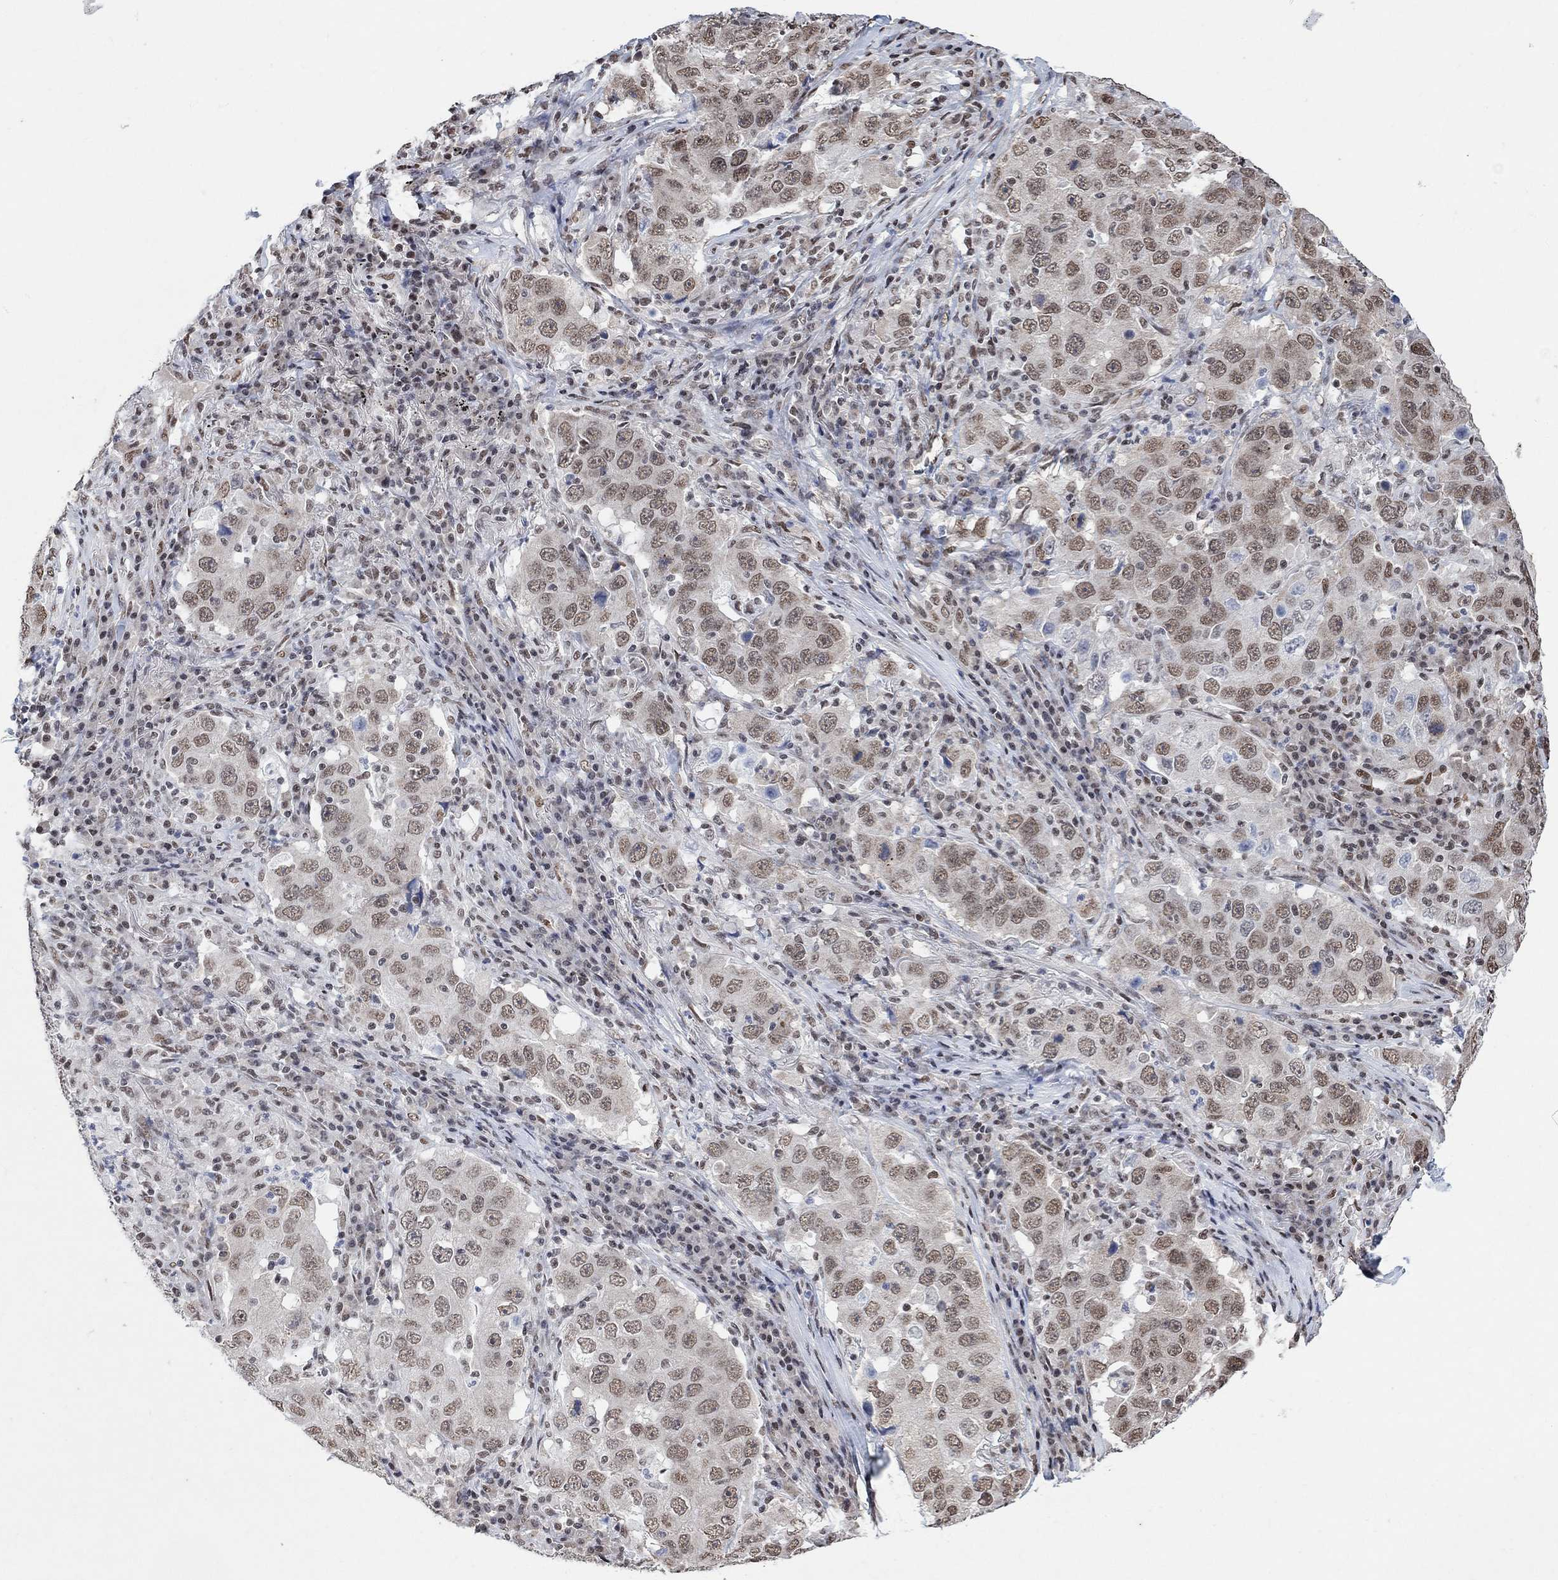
{"staining": {"intensity": "moderate", "quantity": "<25%", "location": "nuclear"}, "tissue": "lung cancer", "cell_type": "Tumor cells", "image_type": "cancer", "snomed": [{"axis": "morphology", "description": "Adenocarcinoma, NOS"}, {"axis": "topography", "description": "Lung"}], "caption": "Lung adenocarcinoma stained with a brown dye shows moderate nuclear positive expression in approximately <25% of tumor cells.", "gene": "USP39", "patient": {"sex": "male", "age": 73}}